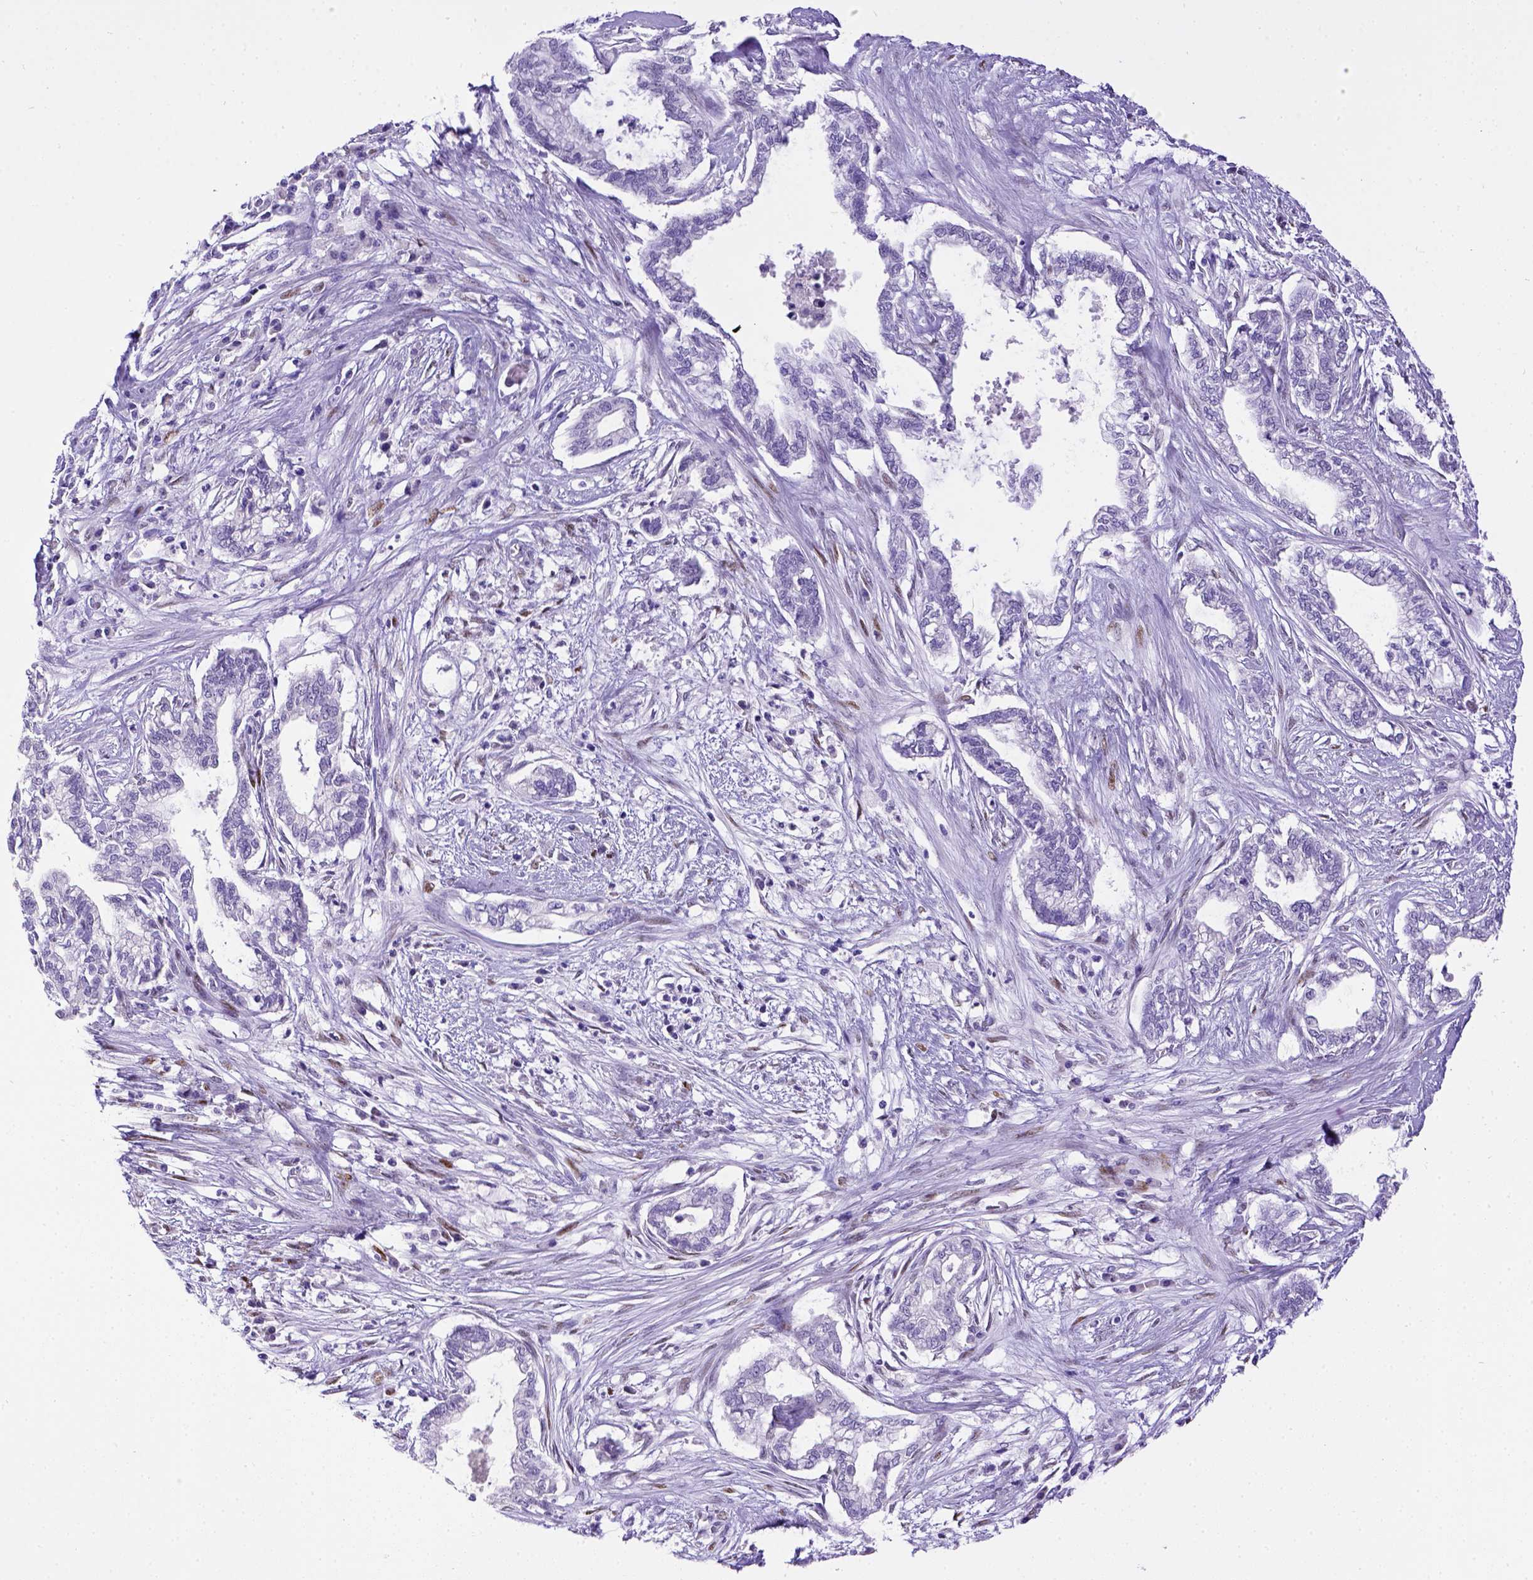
{"staining": {"intensity": "negative", "quantity": "none", "location": "none"}, "tissue": "cervical cancer", "cell_type": "Tumor cells", "image_type": "cancer", "snomed": [{"axis": "morphology", "description": "Adenocarcinoma, NOS"}, {"axis": "topography", "description": "Cervix"}], "caption": "Tumor cells show no significant protein staining in cervical cancer.", "gene": "ESR1", "patient": {"sex": "female", "age": 62}}